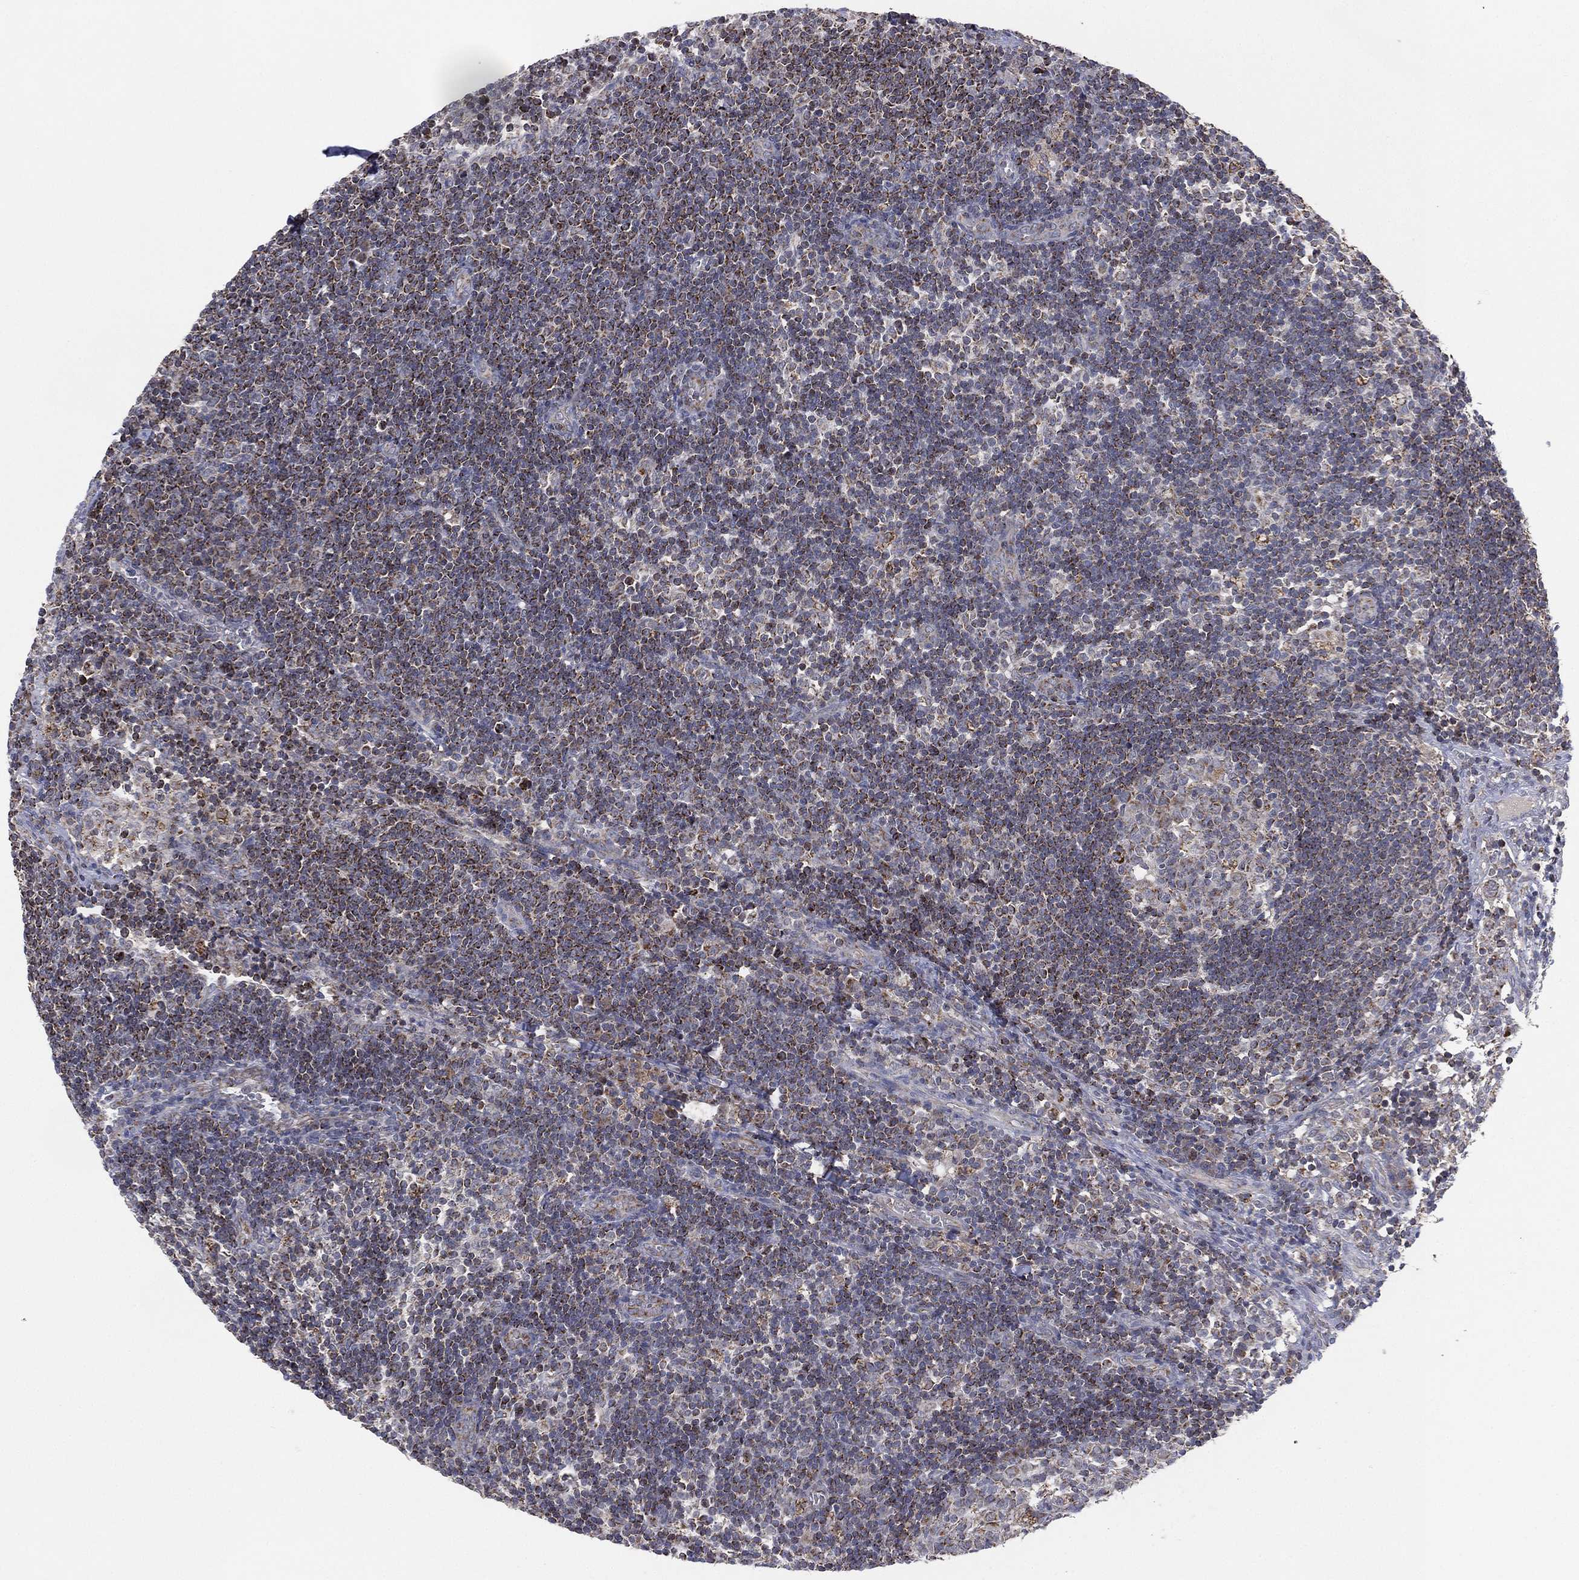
{"staining": {"intensity": "weak", "quantity": "<25%", "location": "cytoplasmic/membranous"}, "tissue": "lymph node", "cell_type": "Germinal center cells", "image_type": "normal", "snomed": [{"axis": "morphology", "description": "Normal tissue, NOS"}, {"axis": "morphology", "description": "Adenocarcinoma, NOS"}, {"axis": "topography", "description": "Lymph node"}, {"axis": "topography", "description": "Pancreas"}], "caption": "IHC image of unremarkable lymph node: lymph node stained with DAB (3,3'-diaminobenzidine) reveals no significant protein expression in germinal center cells.", "gene": "PSMG4", "patient": {"sex": "female", "age": 58}}